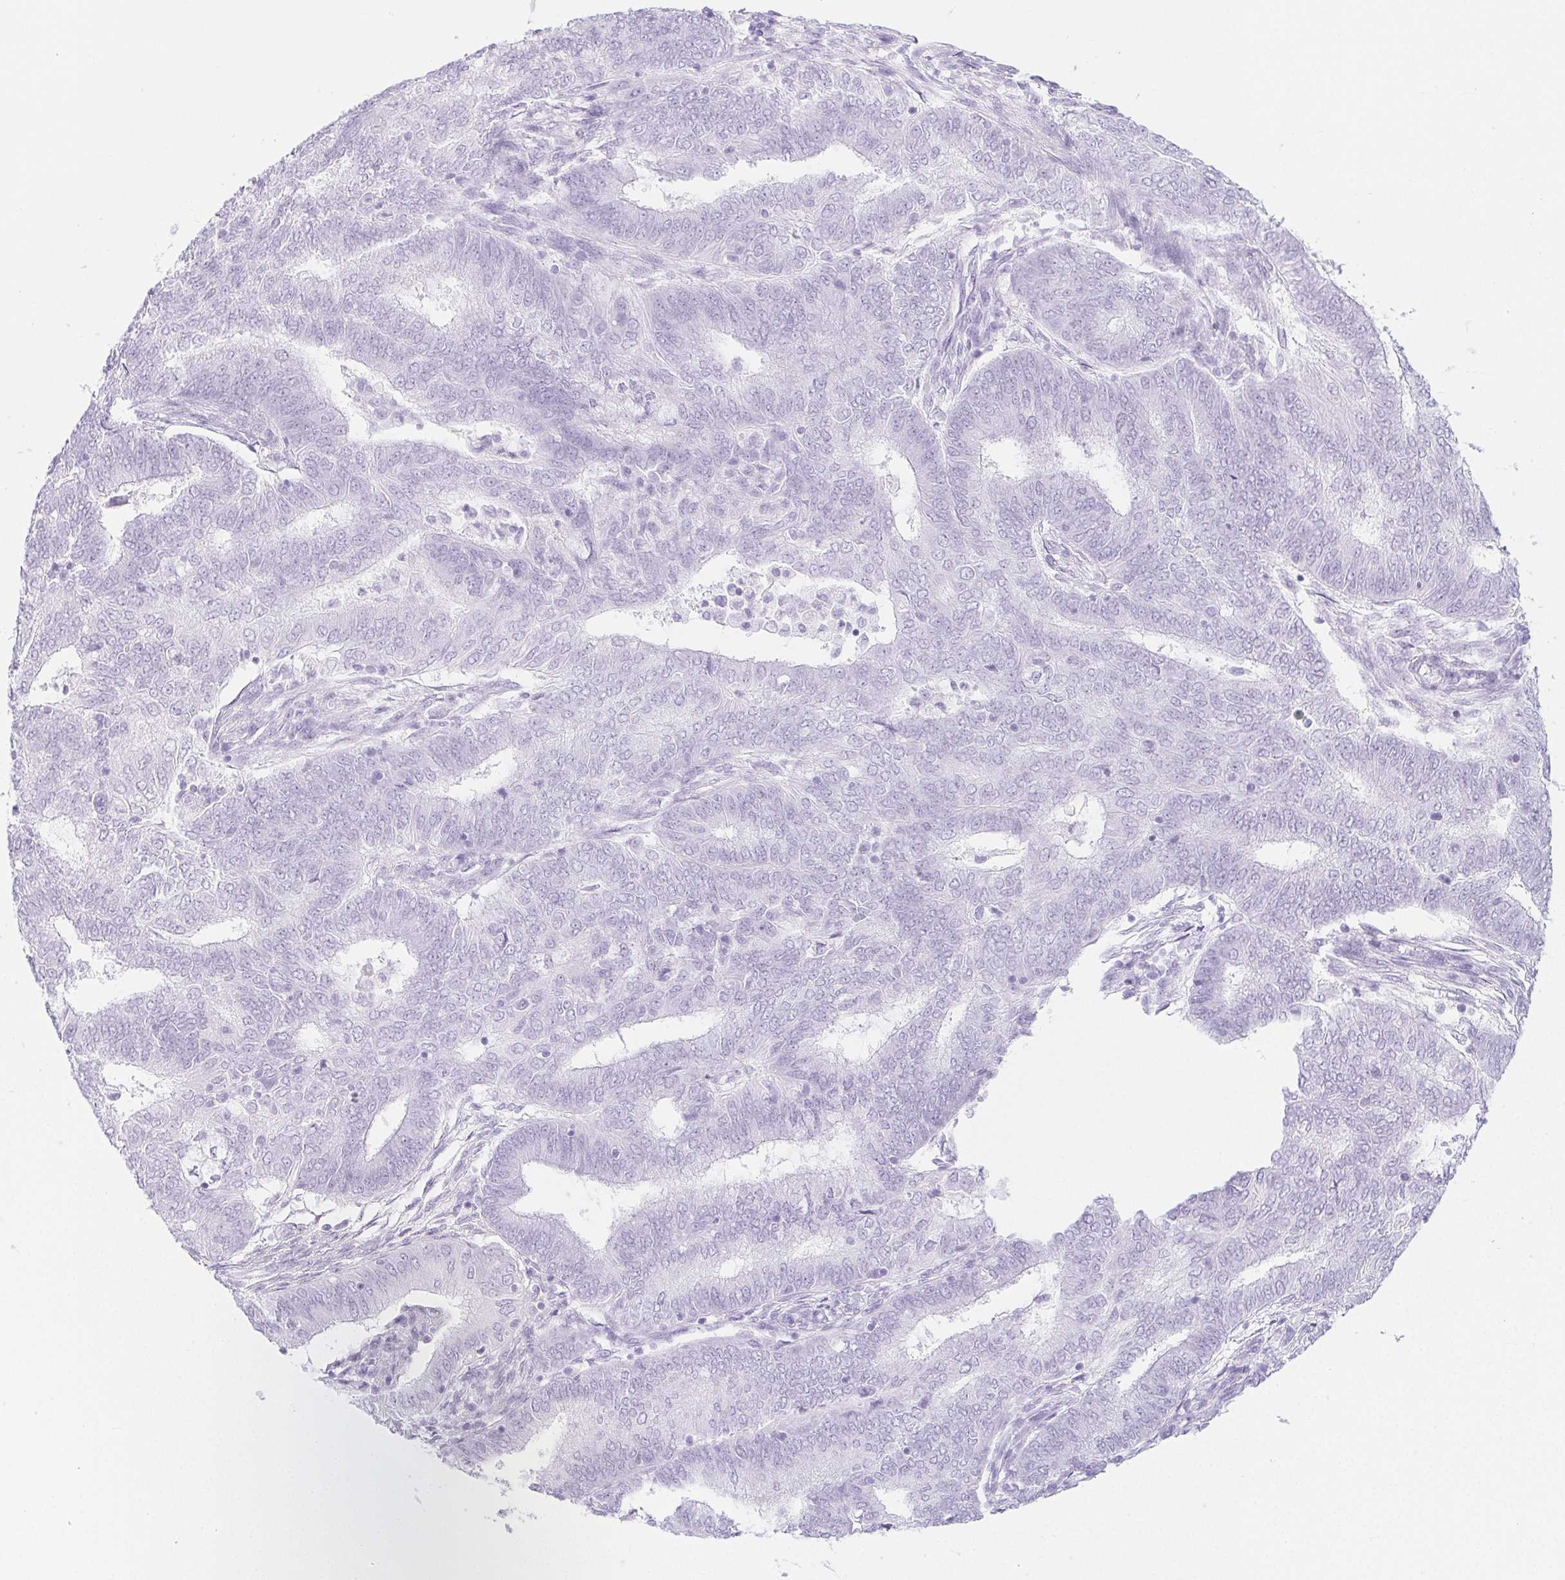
{"staining": {"intensity": "negative", "quantity": "none", "location": "none"}, "tissue": "endometrial cancer", "cell_type": "Tumor cells", "image_type": "cancer", "snomed": [{"axis": "morphology", "description": "Adenocarcinoma, NOS"}, {"axis": "topography", "description": "Endometrium"}], "caption": "An immunohistochemistry micrograph of endometrial cancer is shown. There is no staining in tumor cells of endometrial cancer.", "gene": "PI3", "patient": {"sex": "female", "age": 62}}